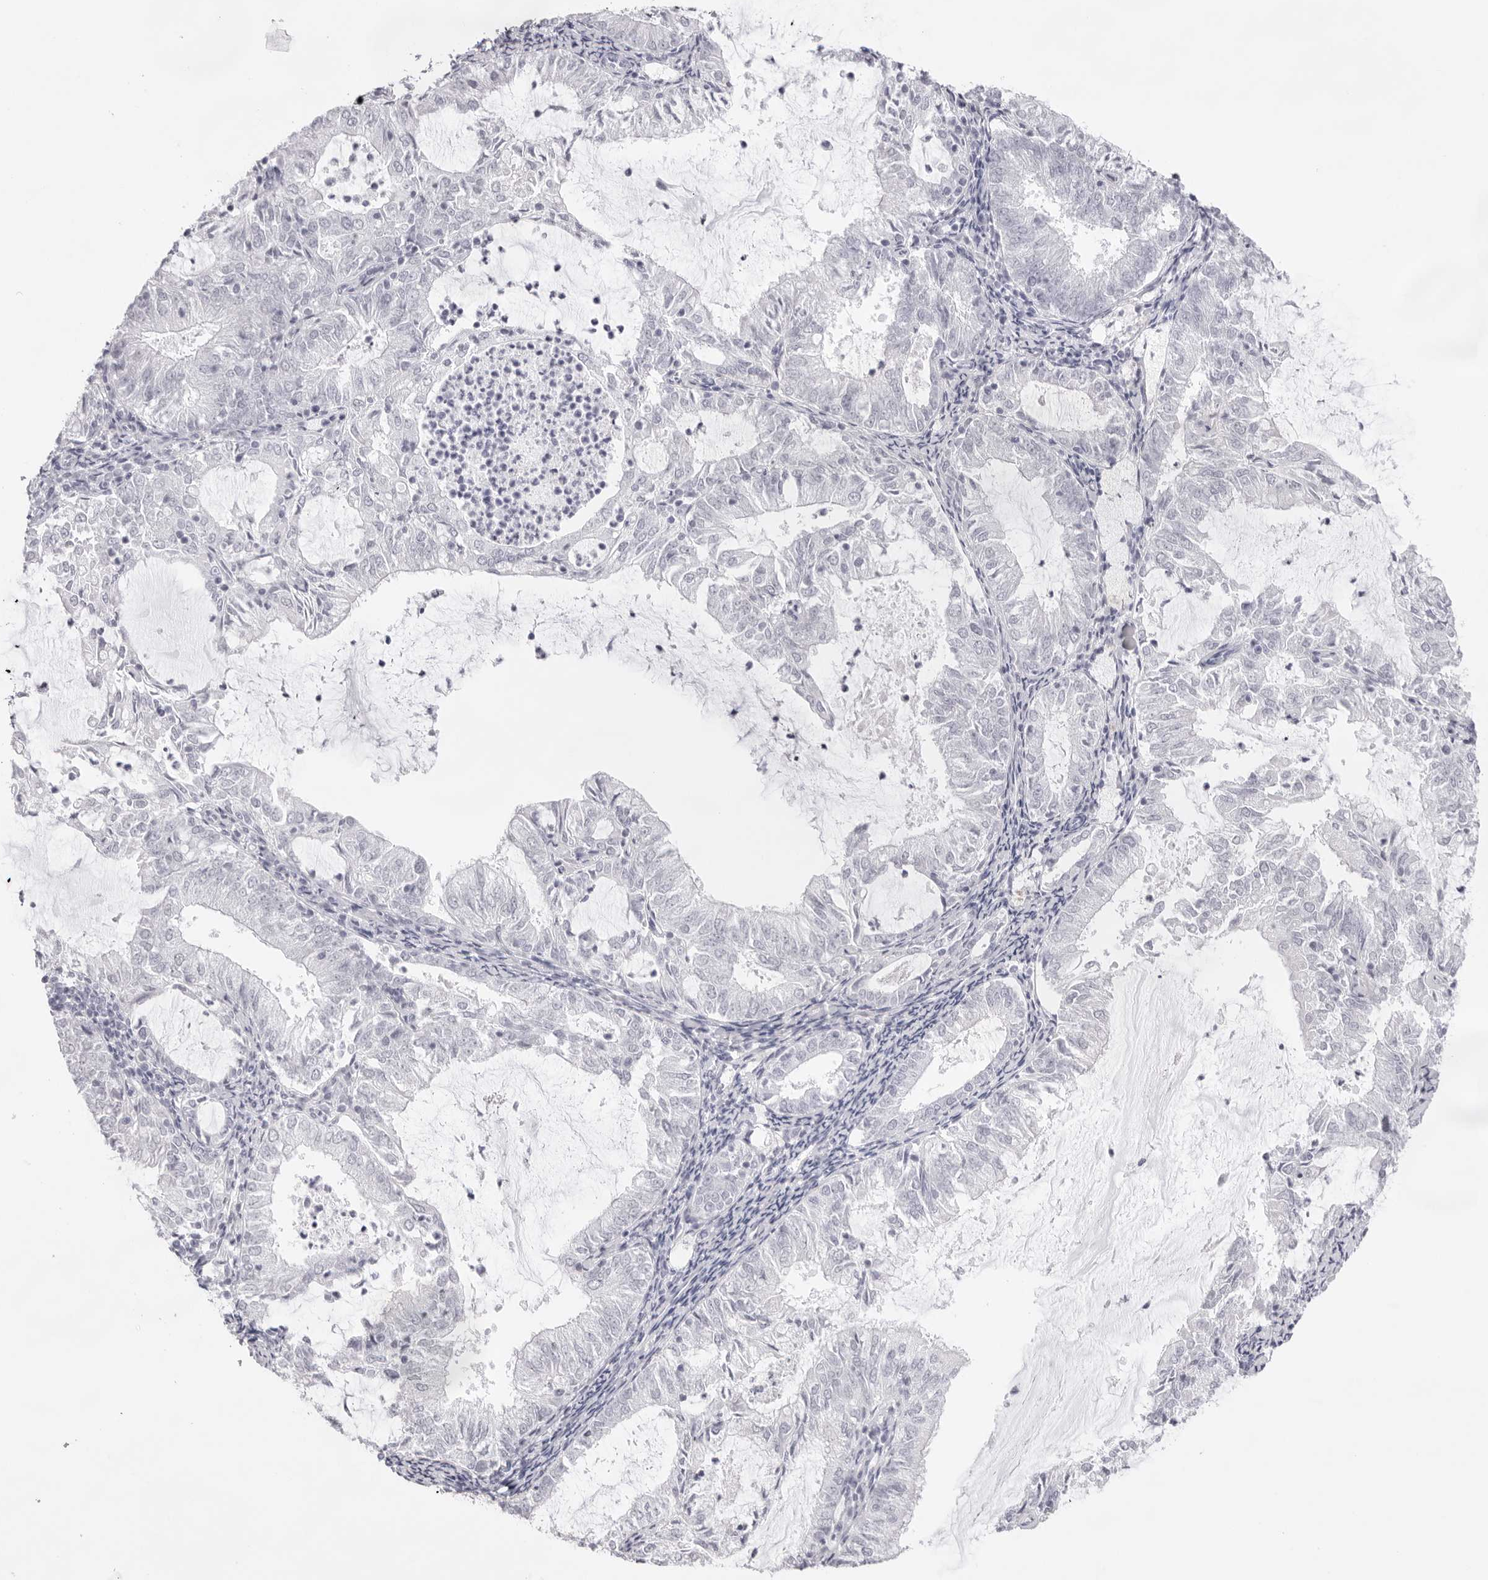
{"staining": {"intensity": "negative", "quantity": "none", "location": "none"}, "tissue": "endometrial cancer", "cell_type": "Tumor cells", "image_type": "cancer", "snomed": [{"axis": "morphology", "description": "Adenocarcinoma, NOS"}, {"axis": "topography", "description": "Endometrium"}], "caption": "Tumor cells are negative for brown protein staining in endometrial cancer (adenocarcinoma).", "gene": "KLK12", "patient": {"sex": "female", "age": 57}}